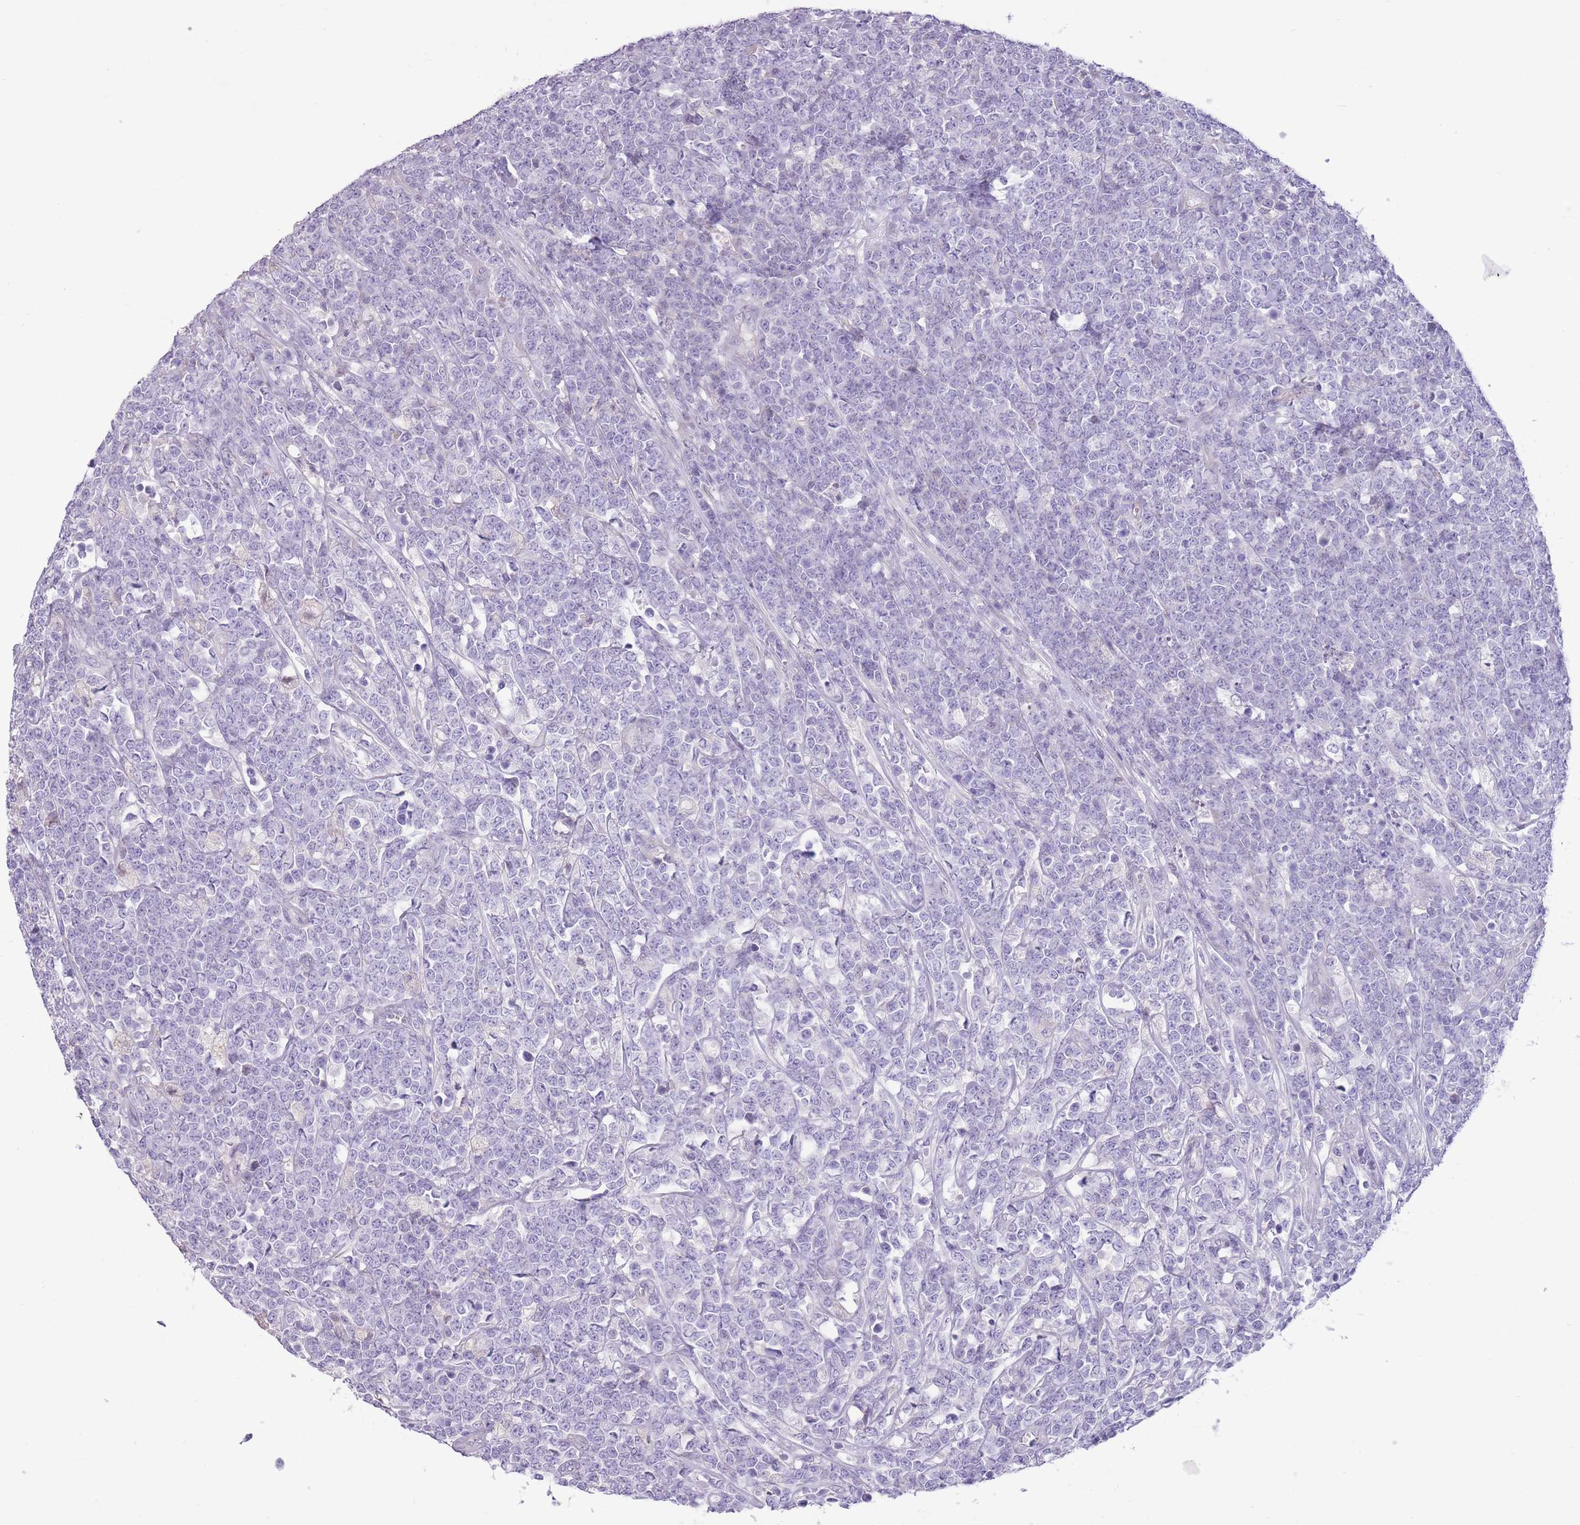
{"staining": {"intensity": "negative", "quantity": "none", "location": "none"}, "tissue": "lymphoma", "cell_type": "Tumor cells", "image_type": "cancer", "snomed": [{"axis": "morphology", "description": "Malignant lymphoma, non-Hodgkin's type, High grade"}, {"axis": "topography", "description": "Small intestine"}], "caption": "This is an immunohistochemistry (IHC) photomicrograph of human malignant lymphoma, non-Hodgkin's type (high-grade). There is no expression in tumor cells.", "gene": "WDR70", "patient": {"sex": "male", "age": 8}}